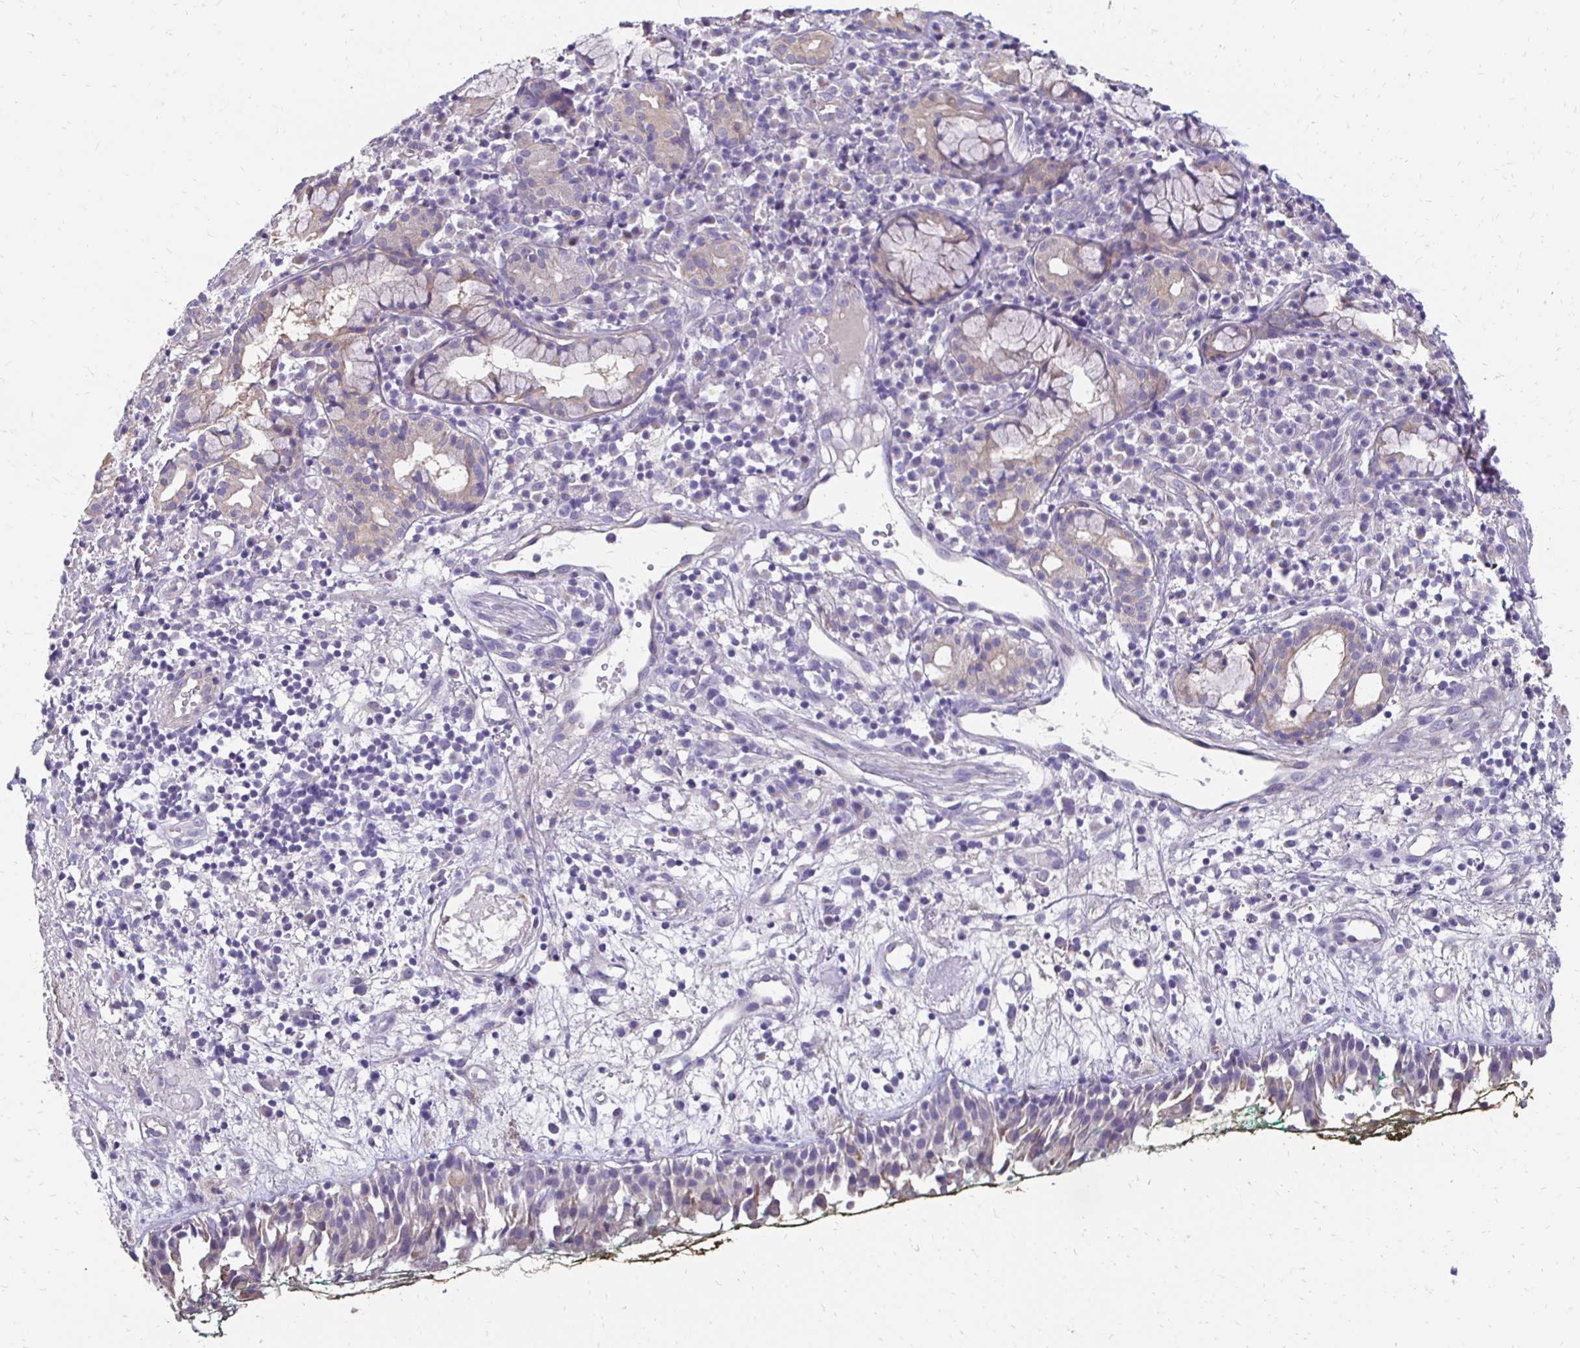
{"staining": {"intensity": "weak", "quantity": "25%-75%", "location": "cytoplasmic/membranous"}, "tissue": "nasopharynx", "cell_type": "Respiratory epithelial cells", "image_type": "normal", "snomed": [{"axis": "morphology", "description": "Normal tissue, NOS"}, {"axis": "morphology", "description": "Basal cell carcinoma"}, {"axis": "topography", "description": "Cartilage tissue"}, {"axis": "topography", "description": "Nasopharynx"}, {"axis": "topography", "description": "Oral tissue"}], "caption": "Immunohistochemistry of unremarkable human nasopharynx demonstrates low levels of weak cytoplasmic/membranous staining in approximately 25%-75% of respiratory epithelial cells.", "gene": "AKAP6", "patient": {"sex": "female", "age": 77}}